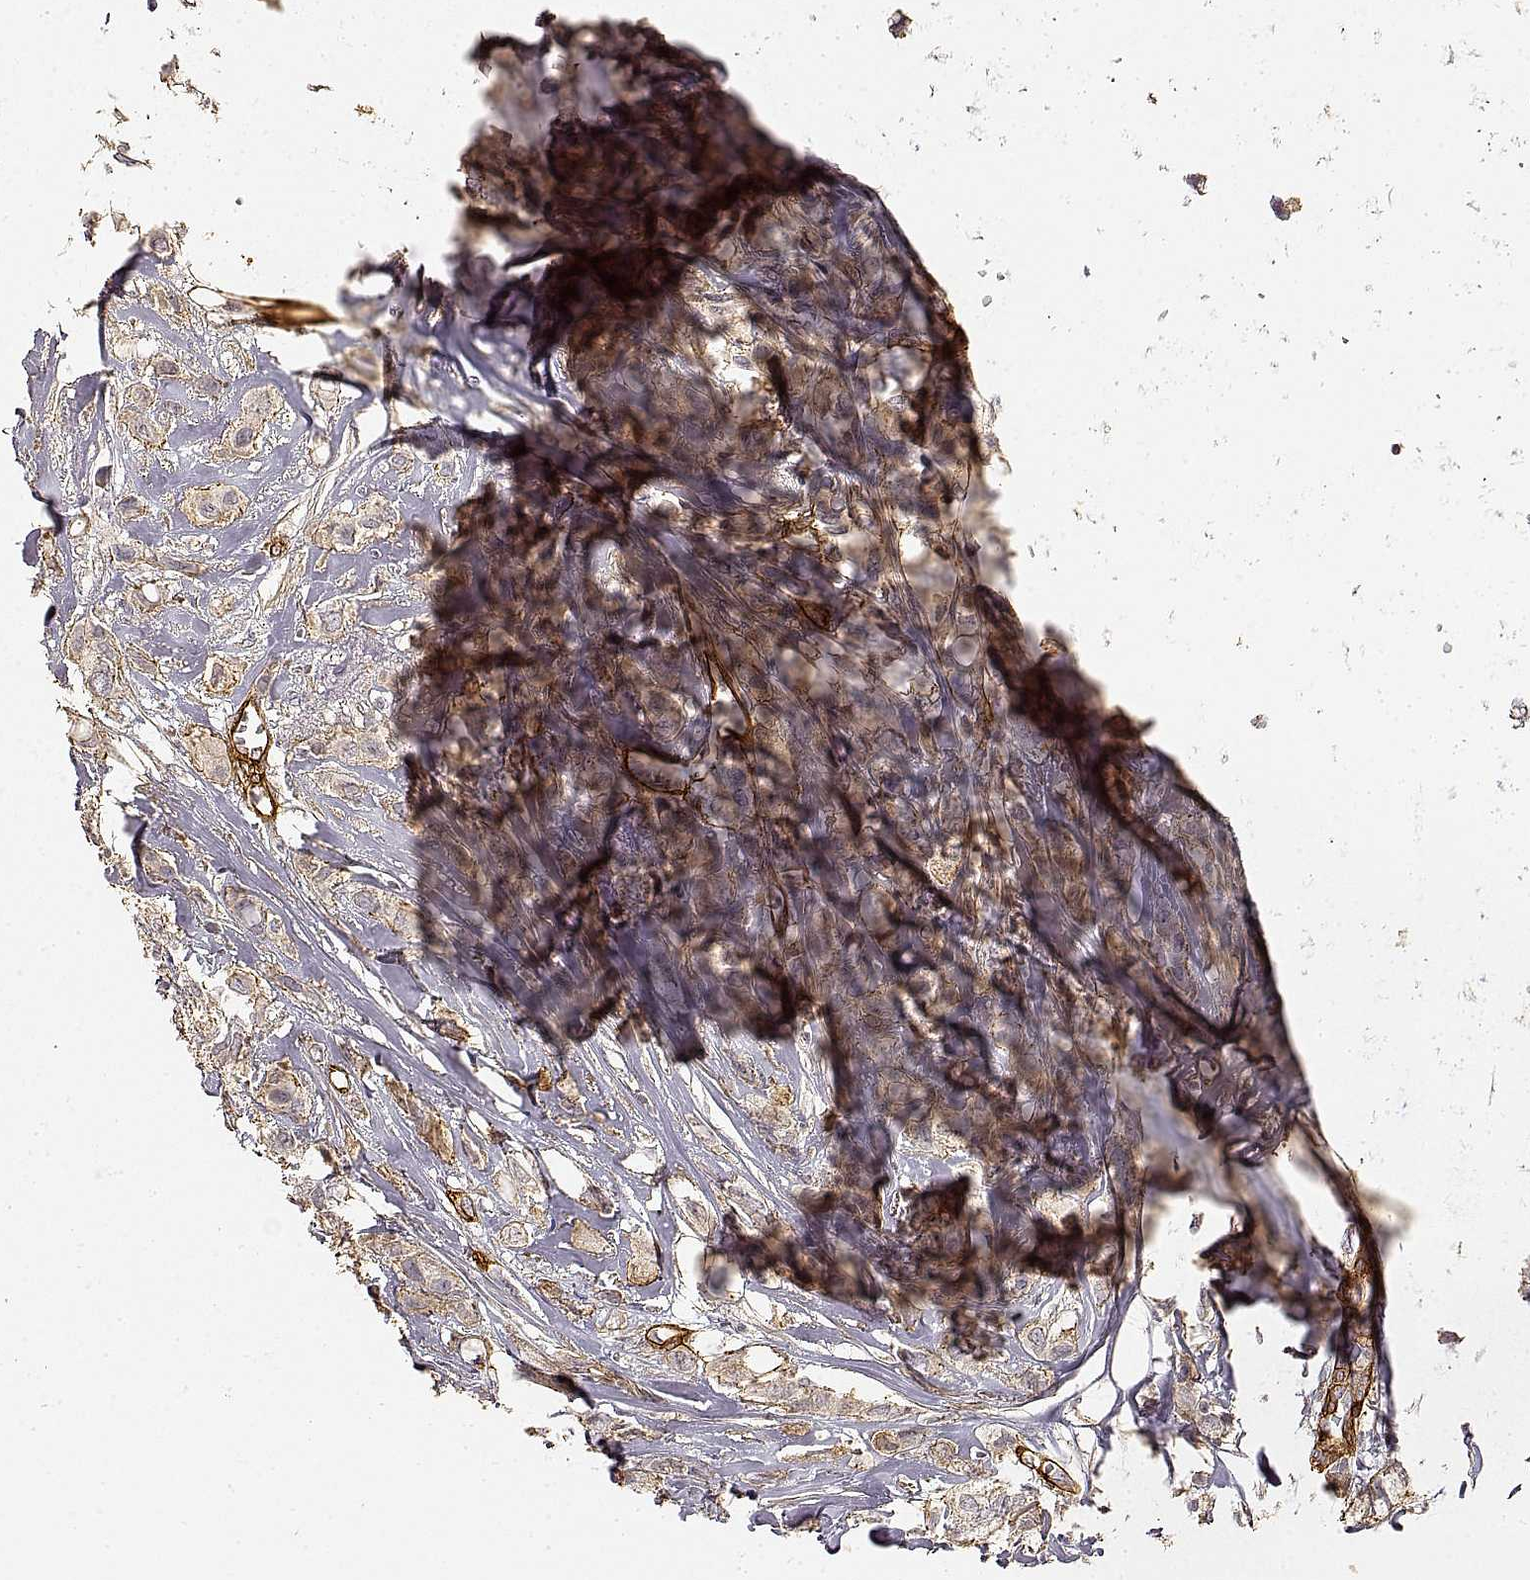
{"staining": {"intensity": "moderate", "quantity": "<25%", "location": "cytoplasmic/membranous"}, "tissue": "breast cancer", "cell_type": "Tumor cells", "image_type": "cancer", "snomed": [{"axis": "morphology", "description": "Duct carcinoma"}, {"axis": "topography", "description": "Breast"}], "caption": "High-power microscopy captured an immunohistochemistry (IHC) histopathology image of breast infiltrating ductal carcinoma, revealing moderate cytoplasmic/membranous expression in about <25% of tumor cells.", "gene": "LAMA4", "patient": {"sex": "female", "age": 85}}